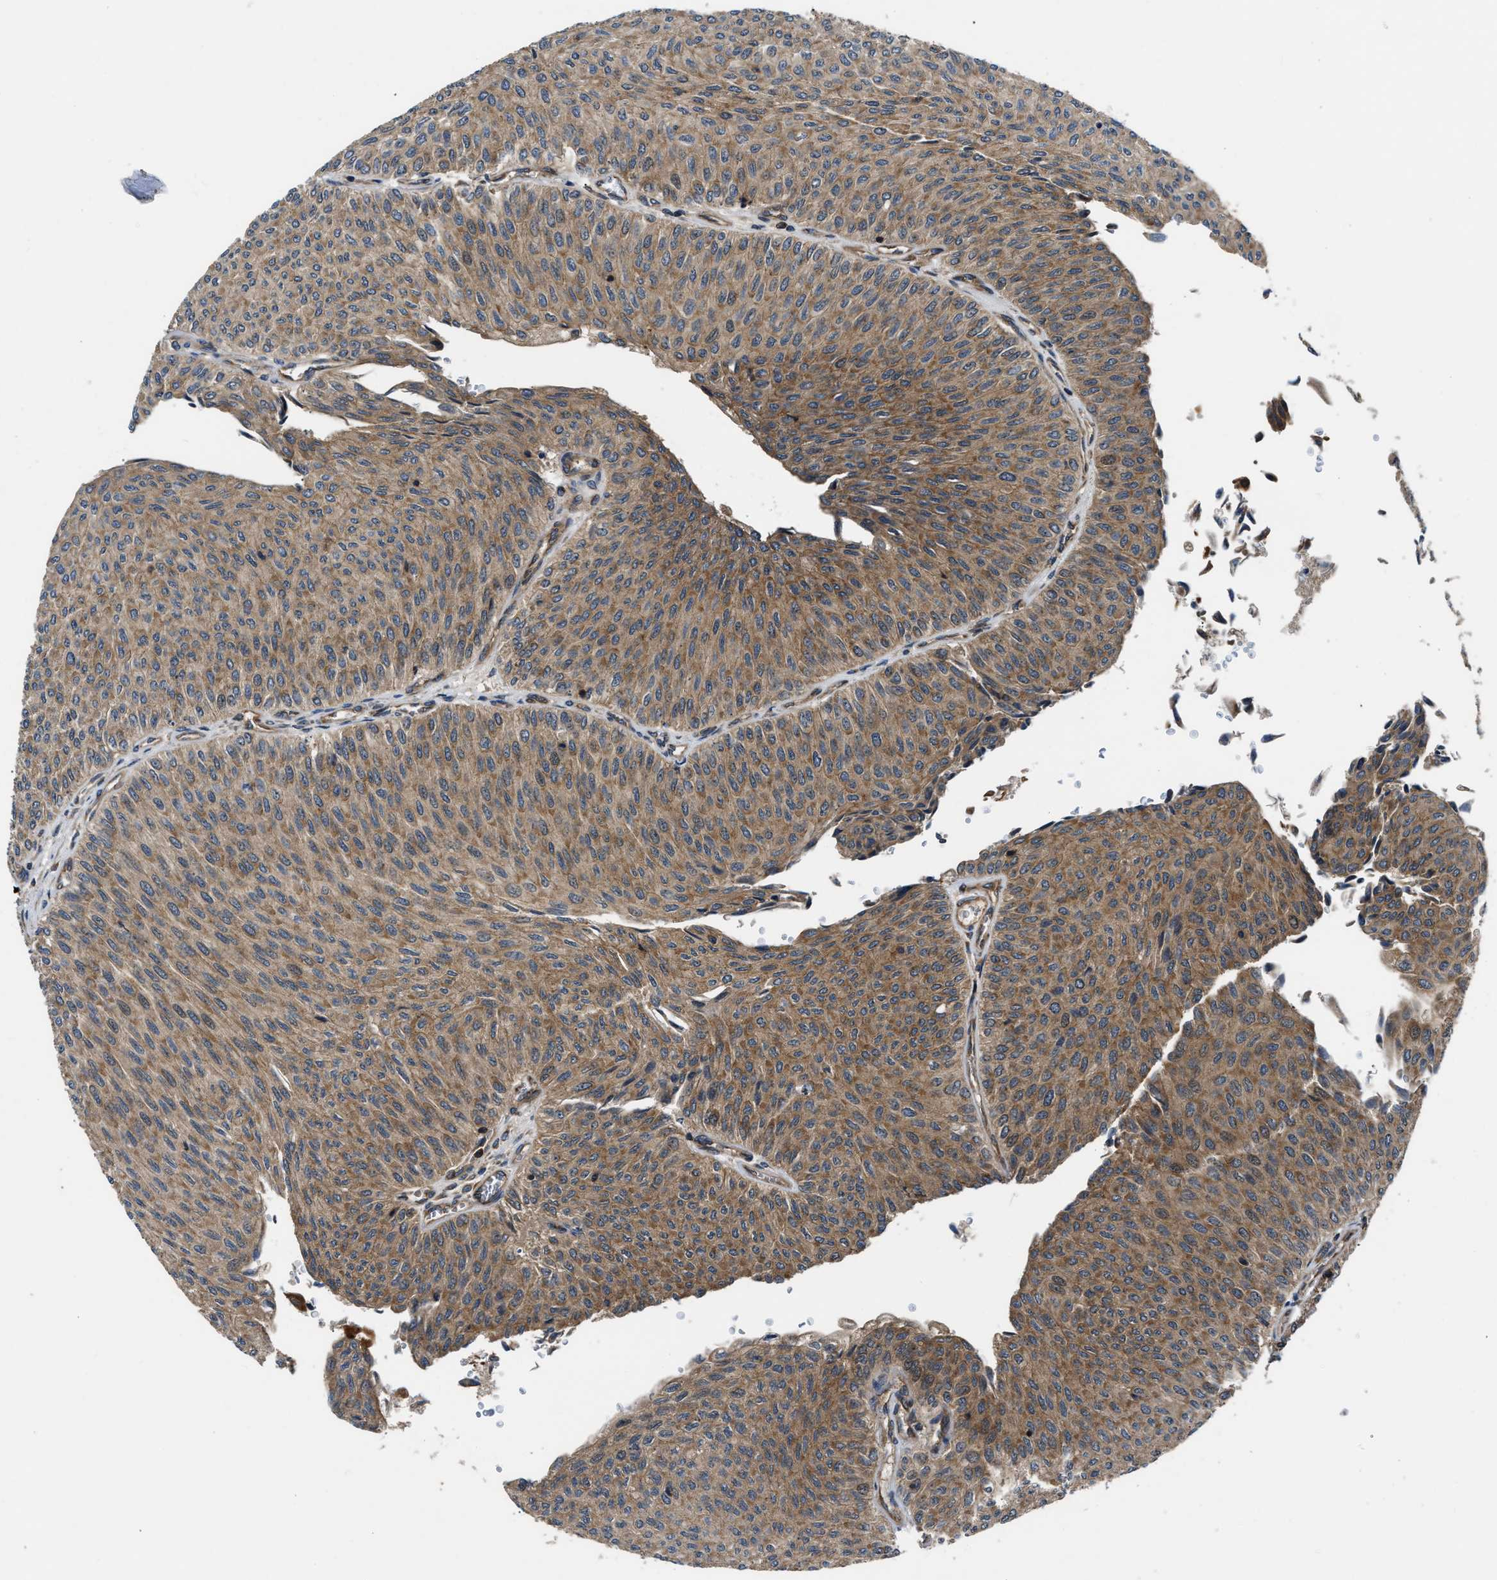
{"staining": {"intensity": "moderate", "quantity": ">75%", "location": "cytoplasmic/membranous"}, "tissue": "urothelial cancer", "cell_type": "Tumor cells", "image_type": "cancer", "snomed": [{"axis": "morphology", "description": "Urothelial carcinoma, Low grade"}, {"axis": "topography", "description": "Urinary bladder"}], "caption": "Protein expression analysis of human low-grade urothelial carcinoma reveals moderate cytoplasmic/membranous staining in approximately >75% of tumor cells. (IHC, brightfield microscopy, high magnification).", "gene": "PNPLA8", "patient": {"sex": "male", "age": 78}}